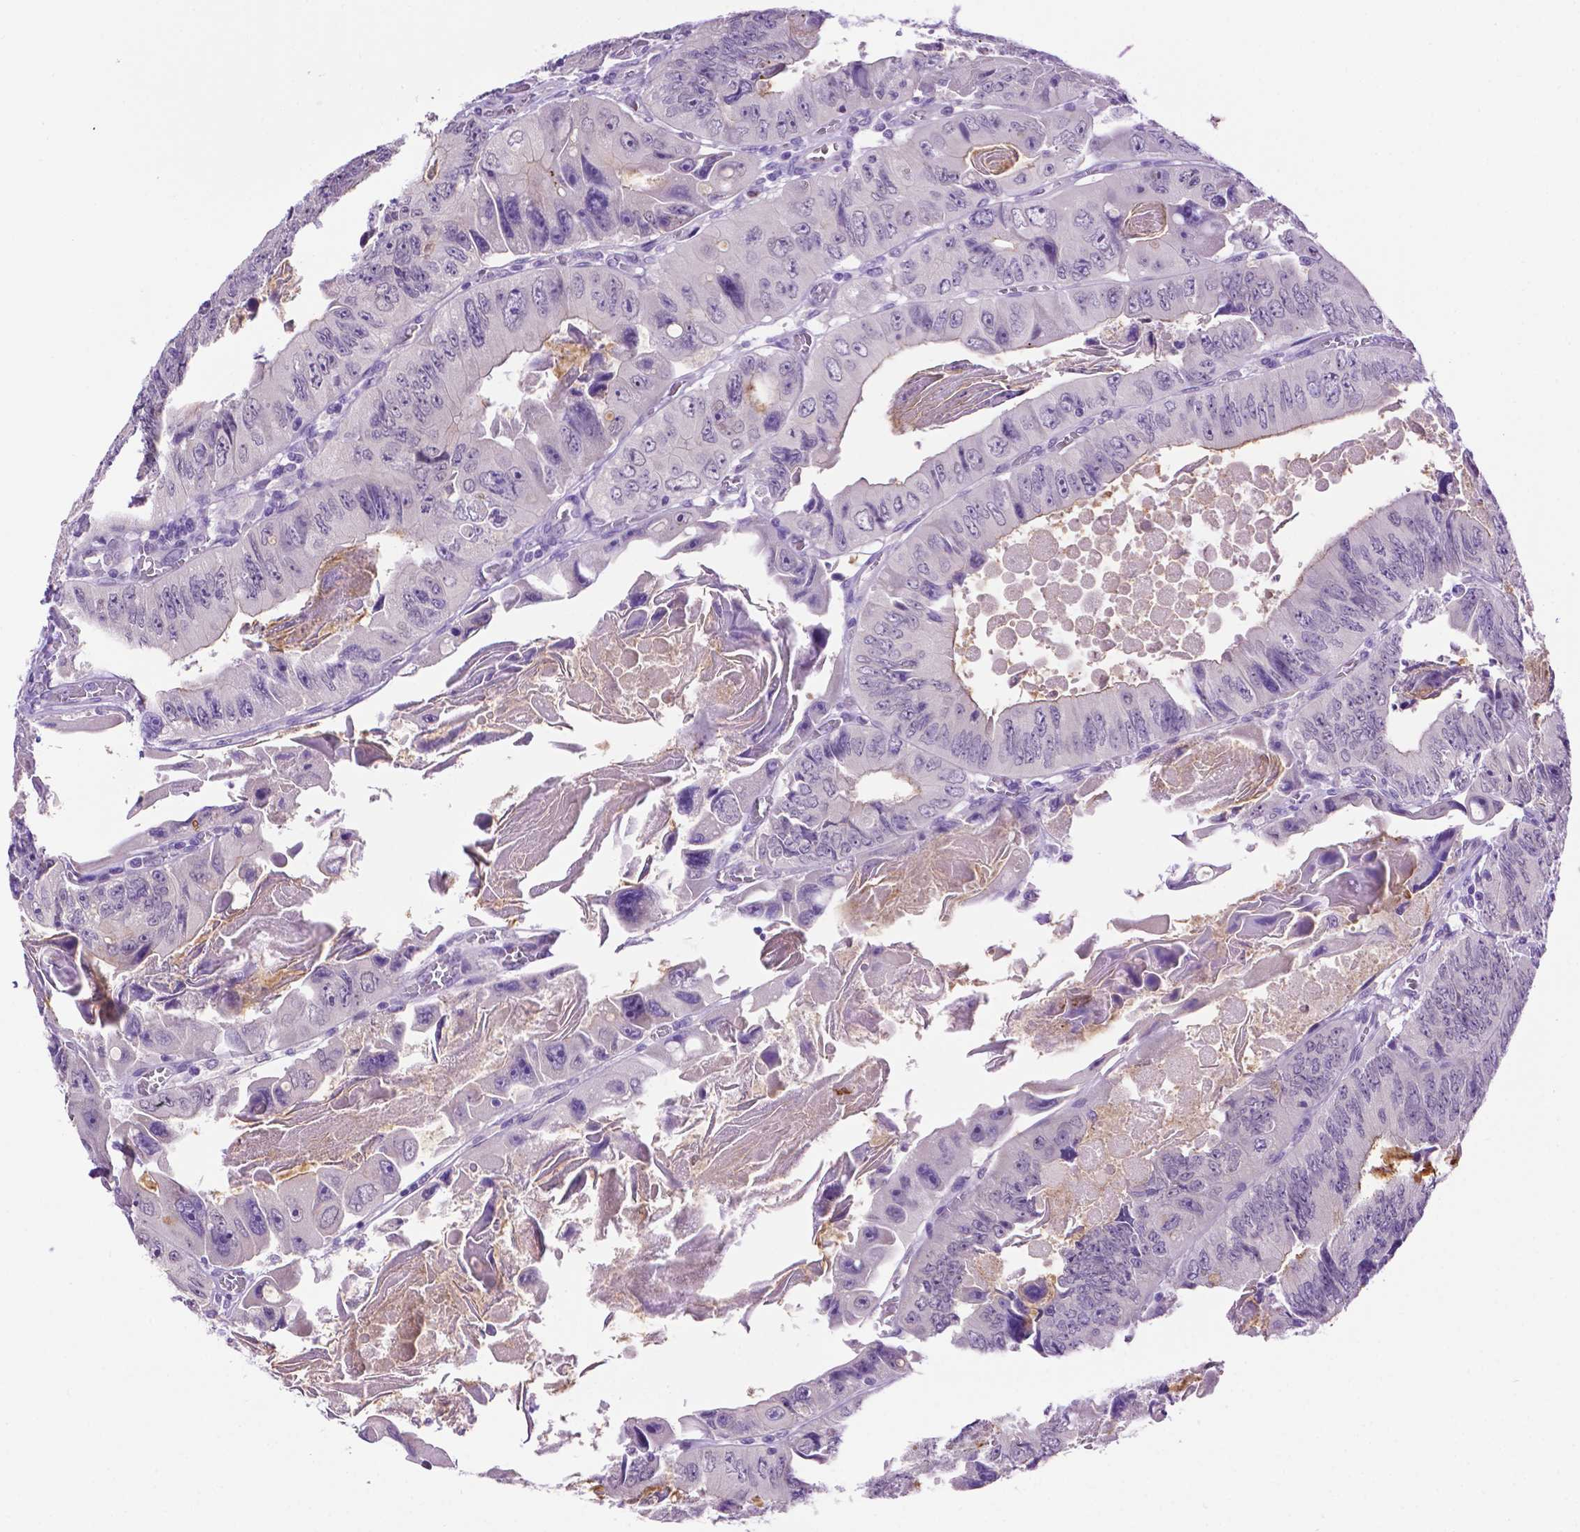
{"staining": {"intensity": "negative", "quantity": "none", "location": "none"}, "tissue": "colorectal cancer", "cell_type": "Tumor cells", "image_type": "cancer", "snomed": [{"axis": "morphology", "description": "Adenocarcinoma, NOS"}, {"axis": "topography", "description": "Colon"}], "caption": "Immunohistochemical staining of human colorectal cancer (adenocarcinoma) demonstrates no significant positivity in tumor cells.", "gene": "MMP27", "patient": {"sex": "female", "age": 84}}